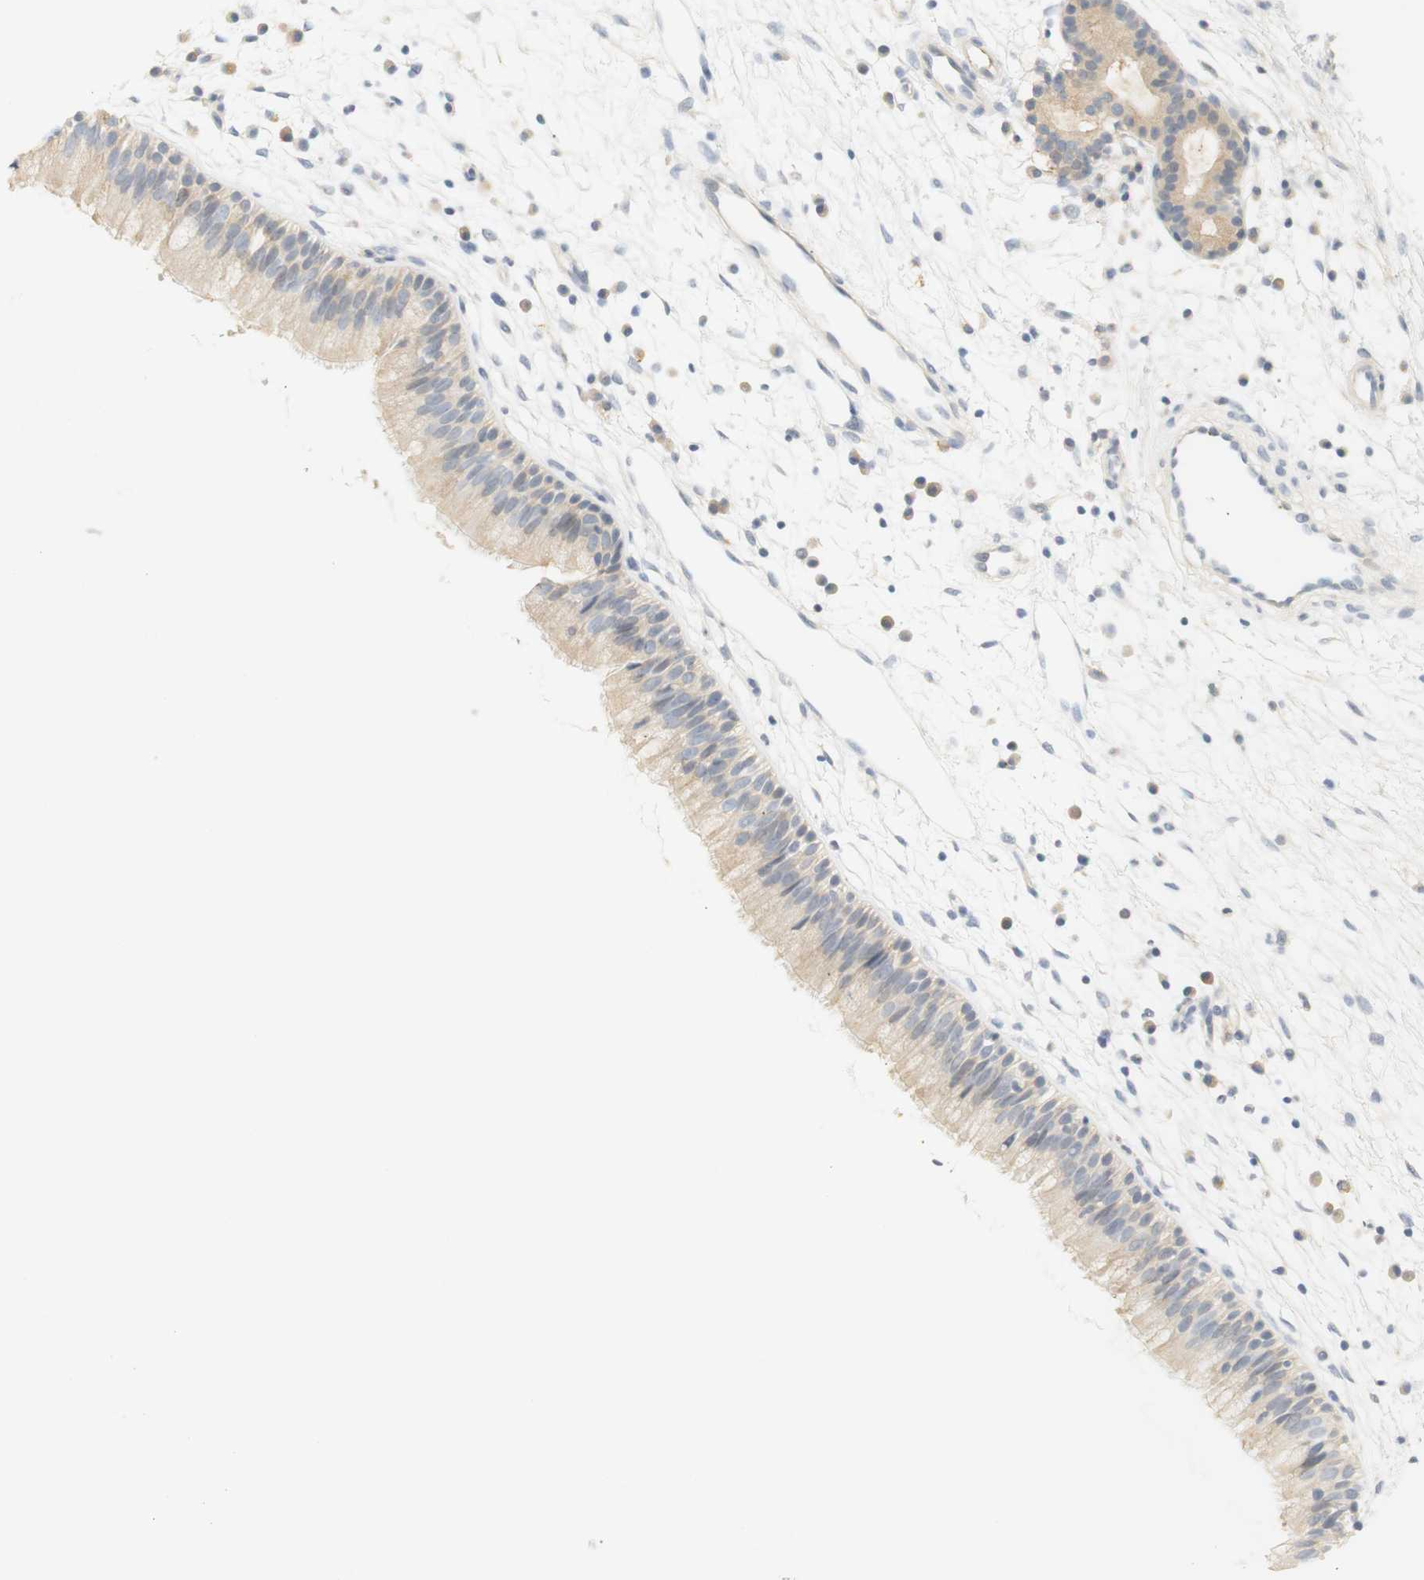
{"staining": {"intensity": "weak", "quantity": "<25%", "location": "cytoplasmic/membranous"}, "tissue": "nasopharynx", "cell_type": "Respiratory epithelial cells", "image_type": "normal", "snomed": [{"axis": "morphology", "description": "Normal tissue, NOS"}, {"axis": "topography", "description": "Nasopharynx"}], "caption": "The immunohistochemistry image has no significant expression in respiratory epithelial cells of nasopharynx.", "gene": "RTN3", "patient": {"sex": "male", "age": 21}}